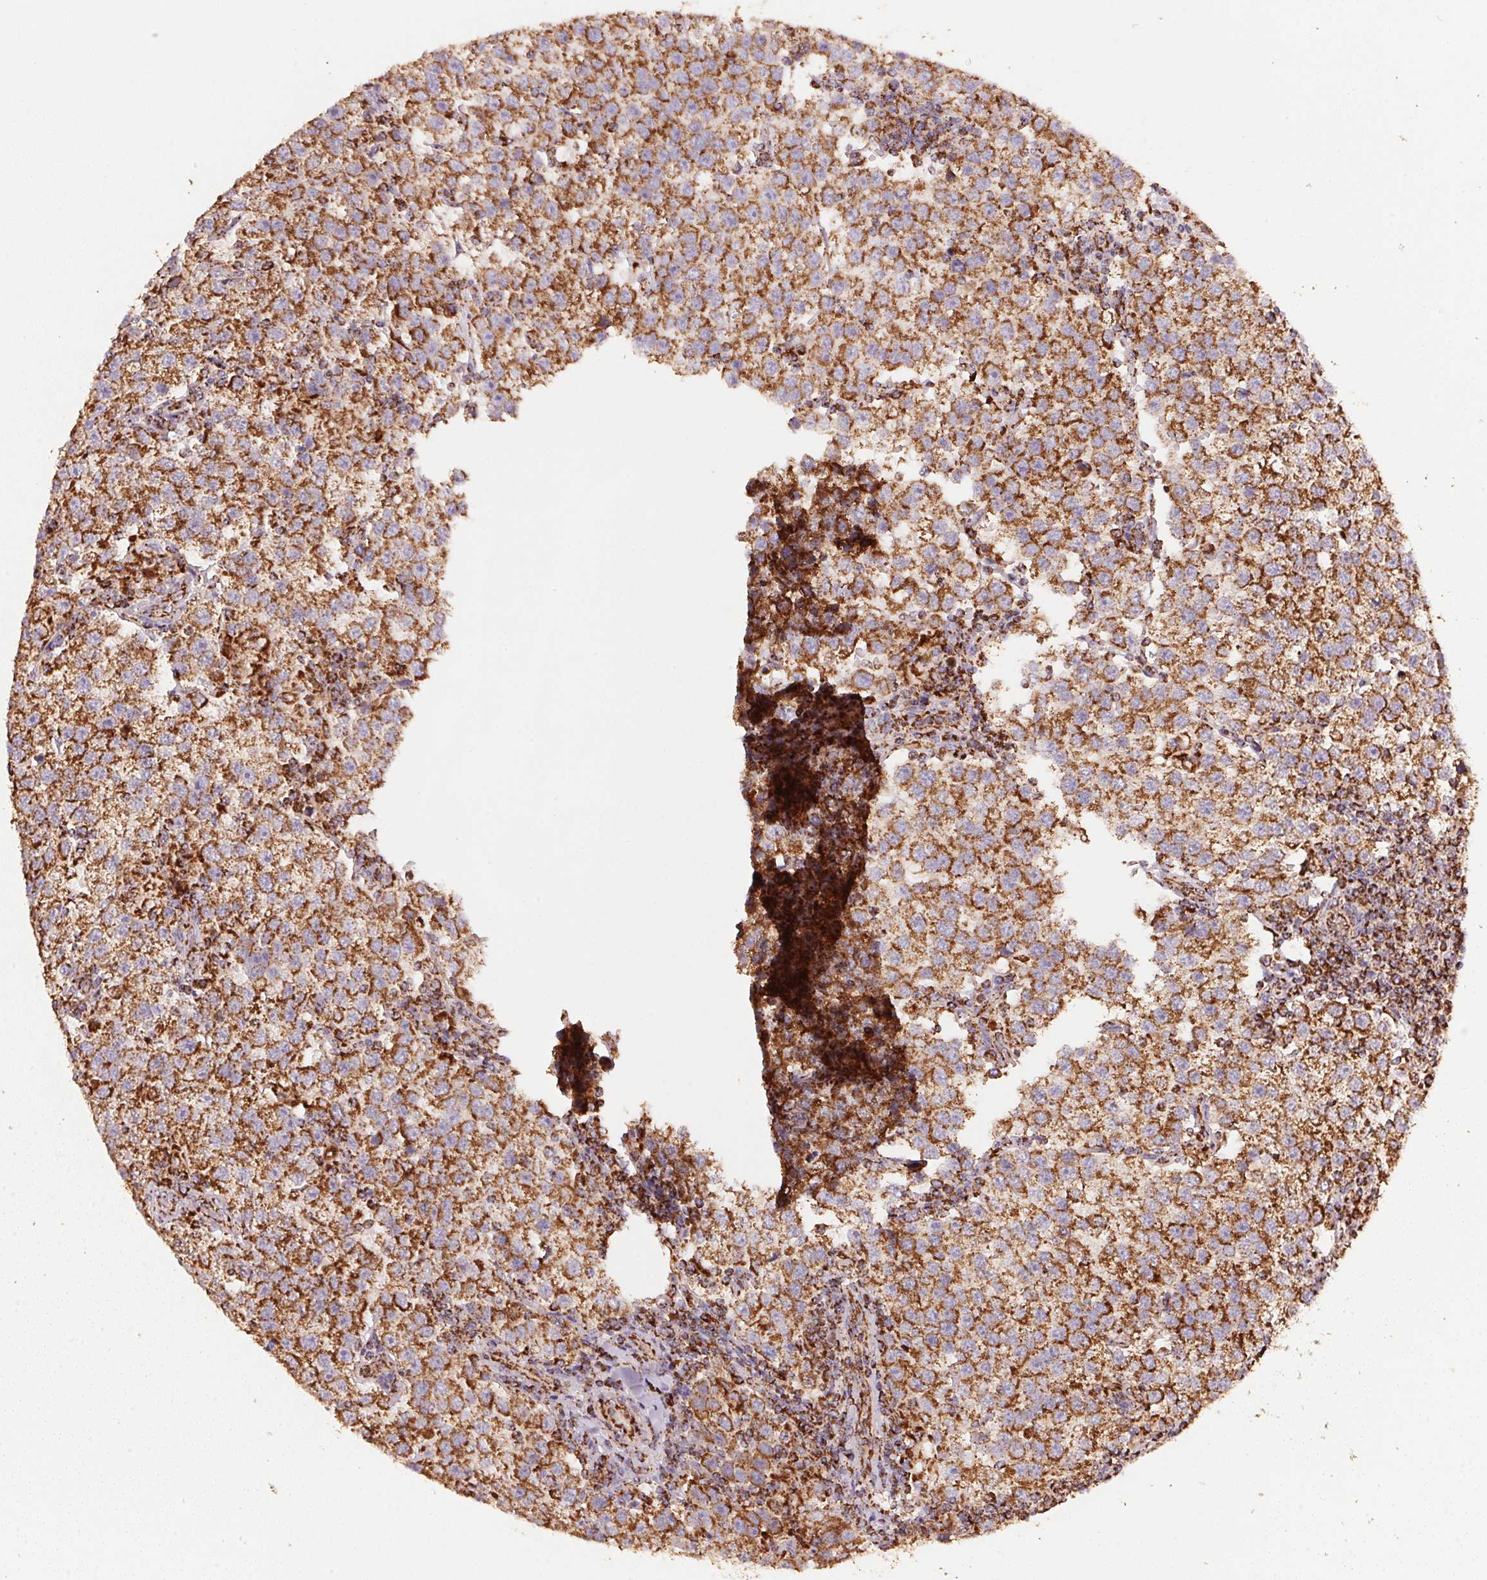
{"staining": {"intensity": "strong", "quantity": ">75%", "location": "cytoplasmic/membranous"}, "tissue": "testis cancer", "cell_type": "Tumor cells", "image_type": "cancer", "snomed": [{"axis": "morphology", "description": "Seminoma, NOS"}, {"axis": "topography", "description": "Testis"}], "caption": "Tumor cells exhibit strong cytoplasmic/membranous positivity in approximately >75% of cells in testis cancer (seminoma). The staining was performed using DAB (3,3'-diaminobenzidine) to visualize the protein expression in brown, while the nuclei were stained in blue with hematoxylin (Magnification: 20x).", "gene": "NDUFS2", "patient": {"sex": "male", "age": 37}}